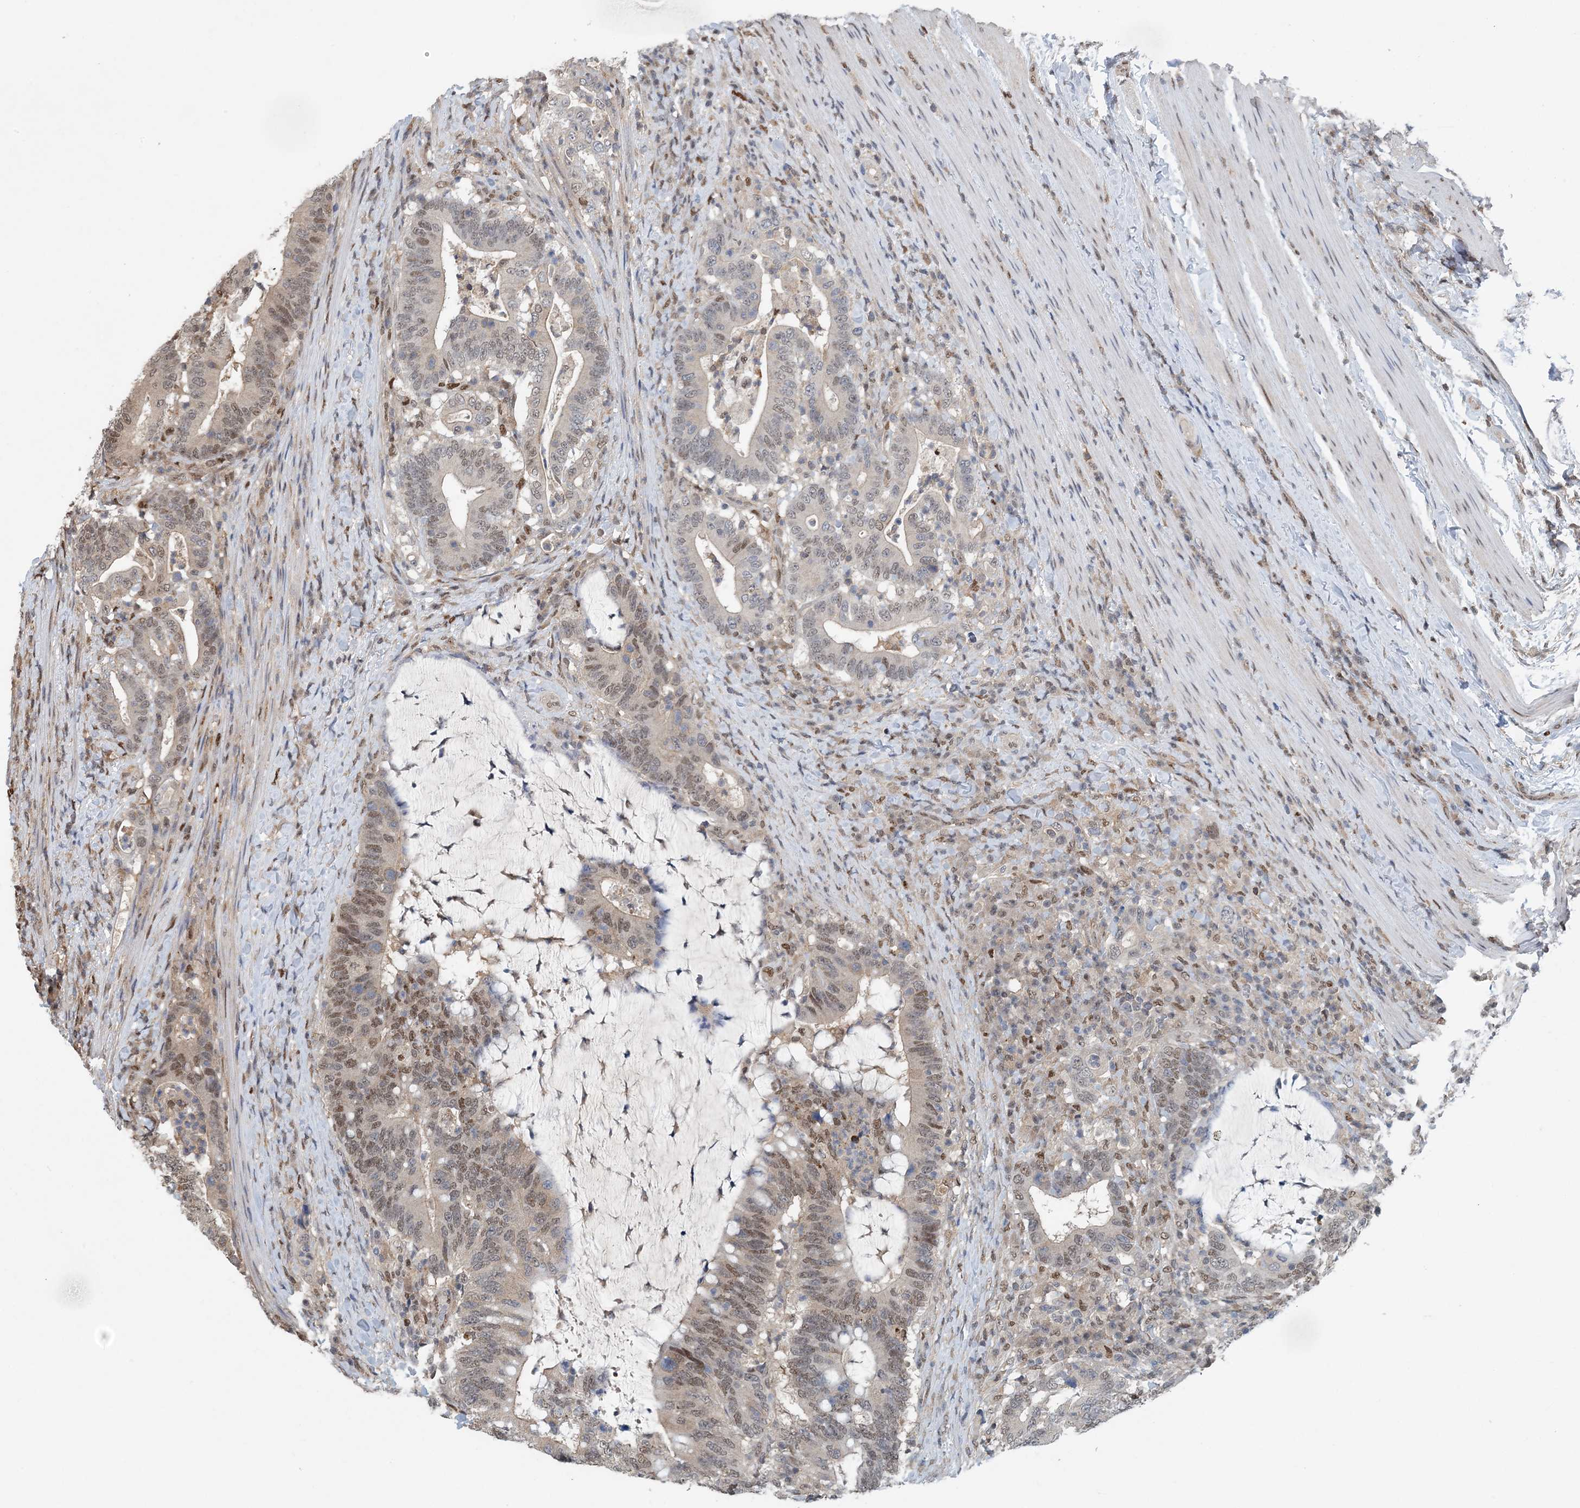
{"staining": {"intensity": "moderate", "quantity": ">75%", "location": "nuclear"}, "tissue": "colorectal cancer", "cell_type": "Tumor cells", "image_type": "cancer", "snomed": [{"axis": "morphology", "description": "Adenocarcinoma, NOS"}, {"axis": "topography", "description": "Colon"}], "caption": "This image shows adenocarcinoma (colorectal) stained with immunohistochemistry (IHC) to label a protein in brown. The nuclear of tumor cells show moderate positivity for the protein. Nuclei are counter-stained blue.", "gene": "HIKESHI", "patient": {"sex": "female", "age": 66}}